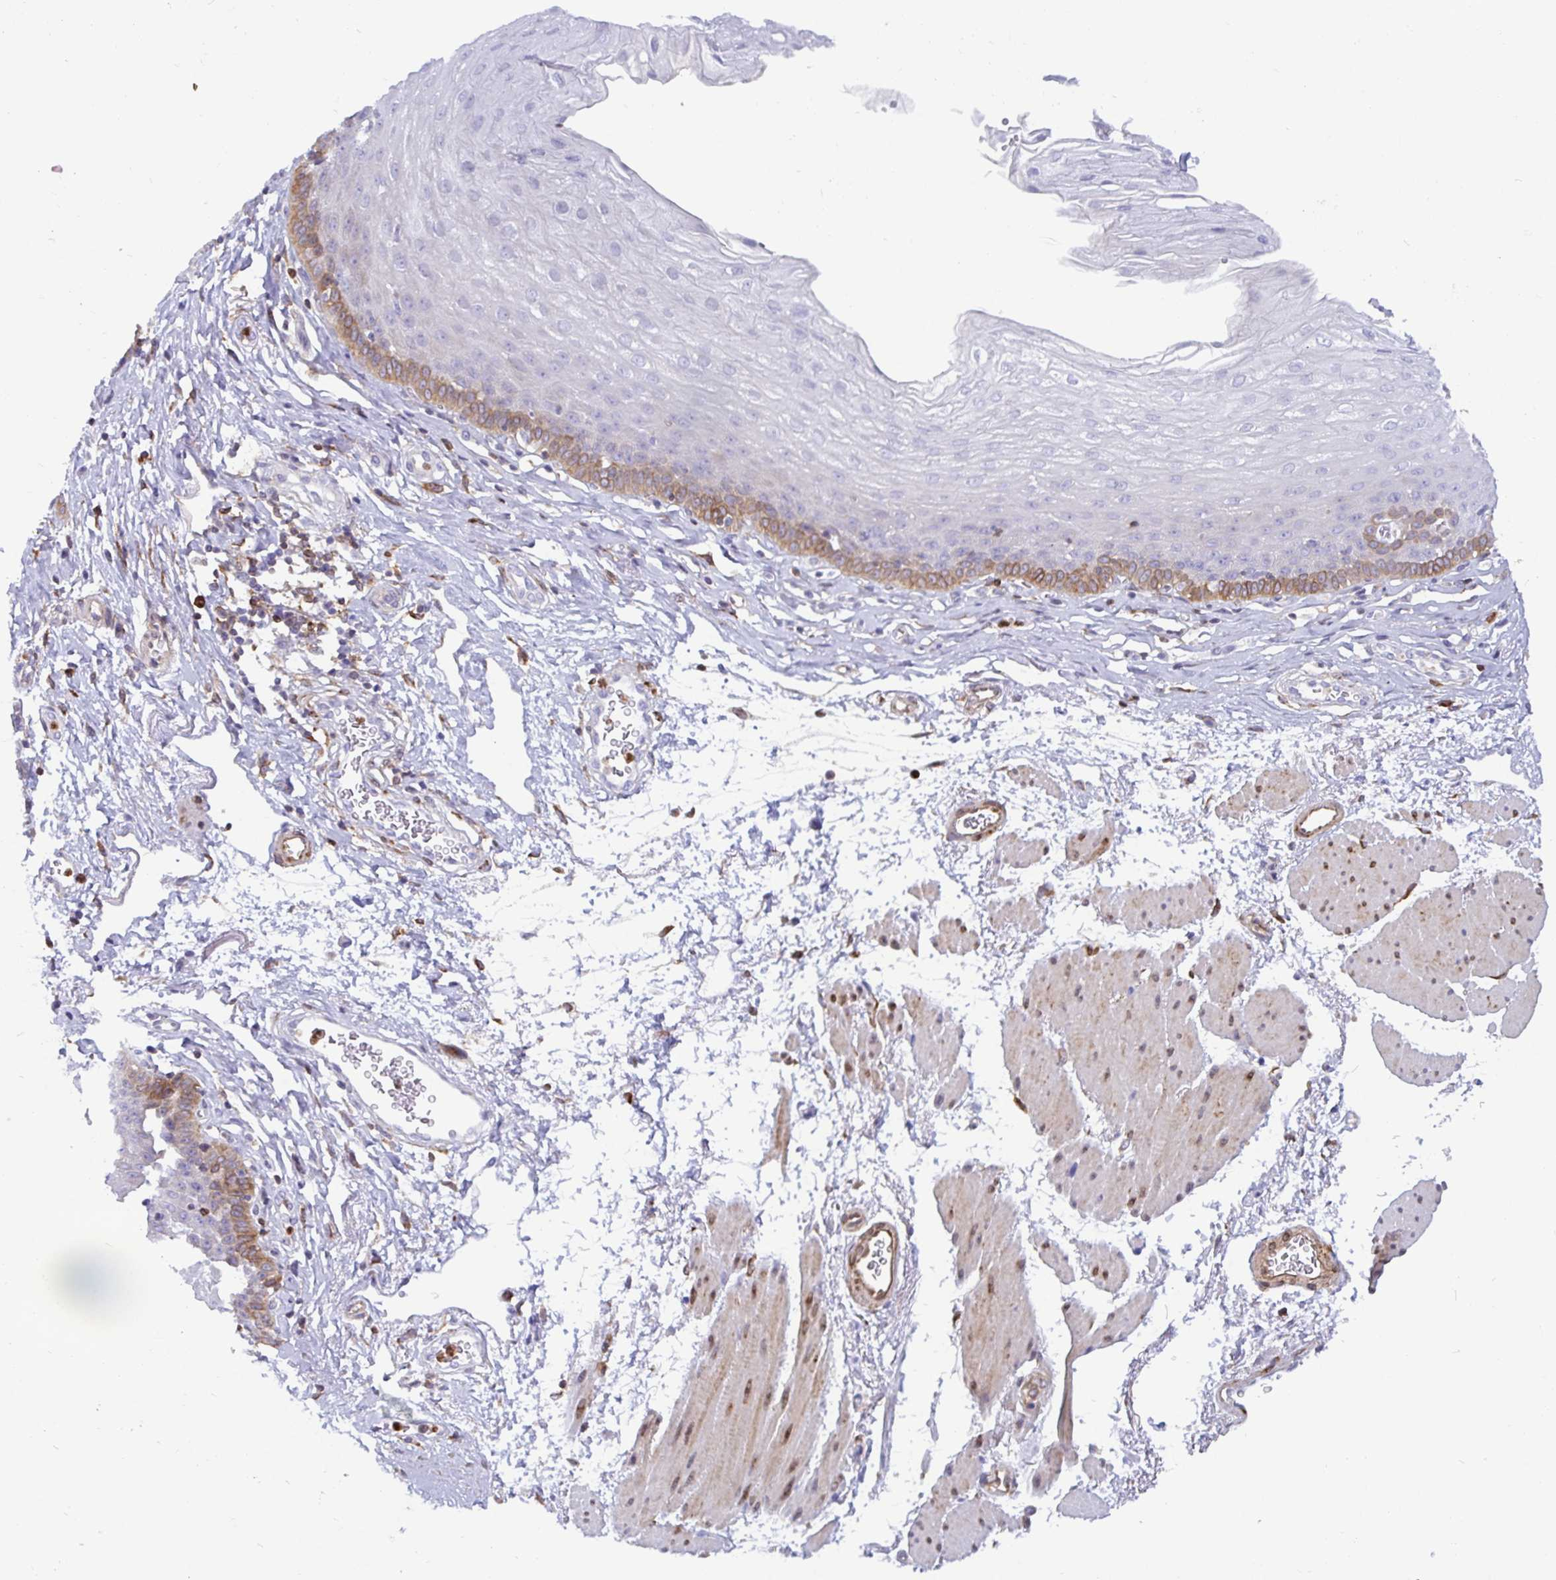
{"staining": {"intensity": "moderate", "quantity": "<25%", "location": "cytoplasmic/membranous"}, "tissue": "esophagus", "cell_type": "Squamous epithelial cells", "image_type": "normal", "snomed": [{"axis": "morphology", "description": "Normal tissue, NOS"}, {"axis": "topography", "description": "Esophagus"}], "caption": "Protein staining of normal esophagus reveals moderate cytoplasmic/membranous positivity in about <25% of squamous epithelial cells. Nuclei are stained in blue.", "gene": "TP53I11", "patient": {"sex": "female", "age": 81}}